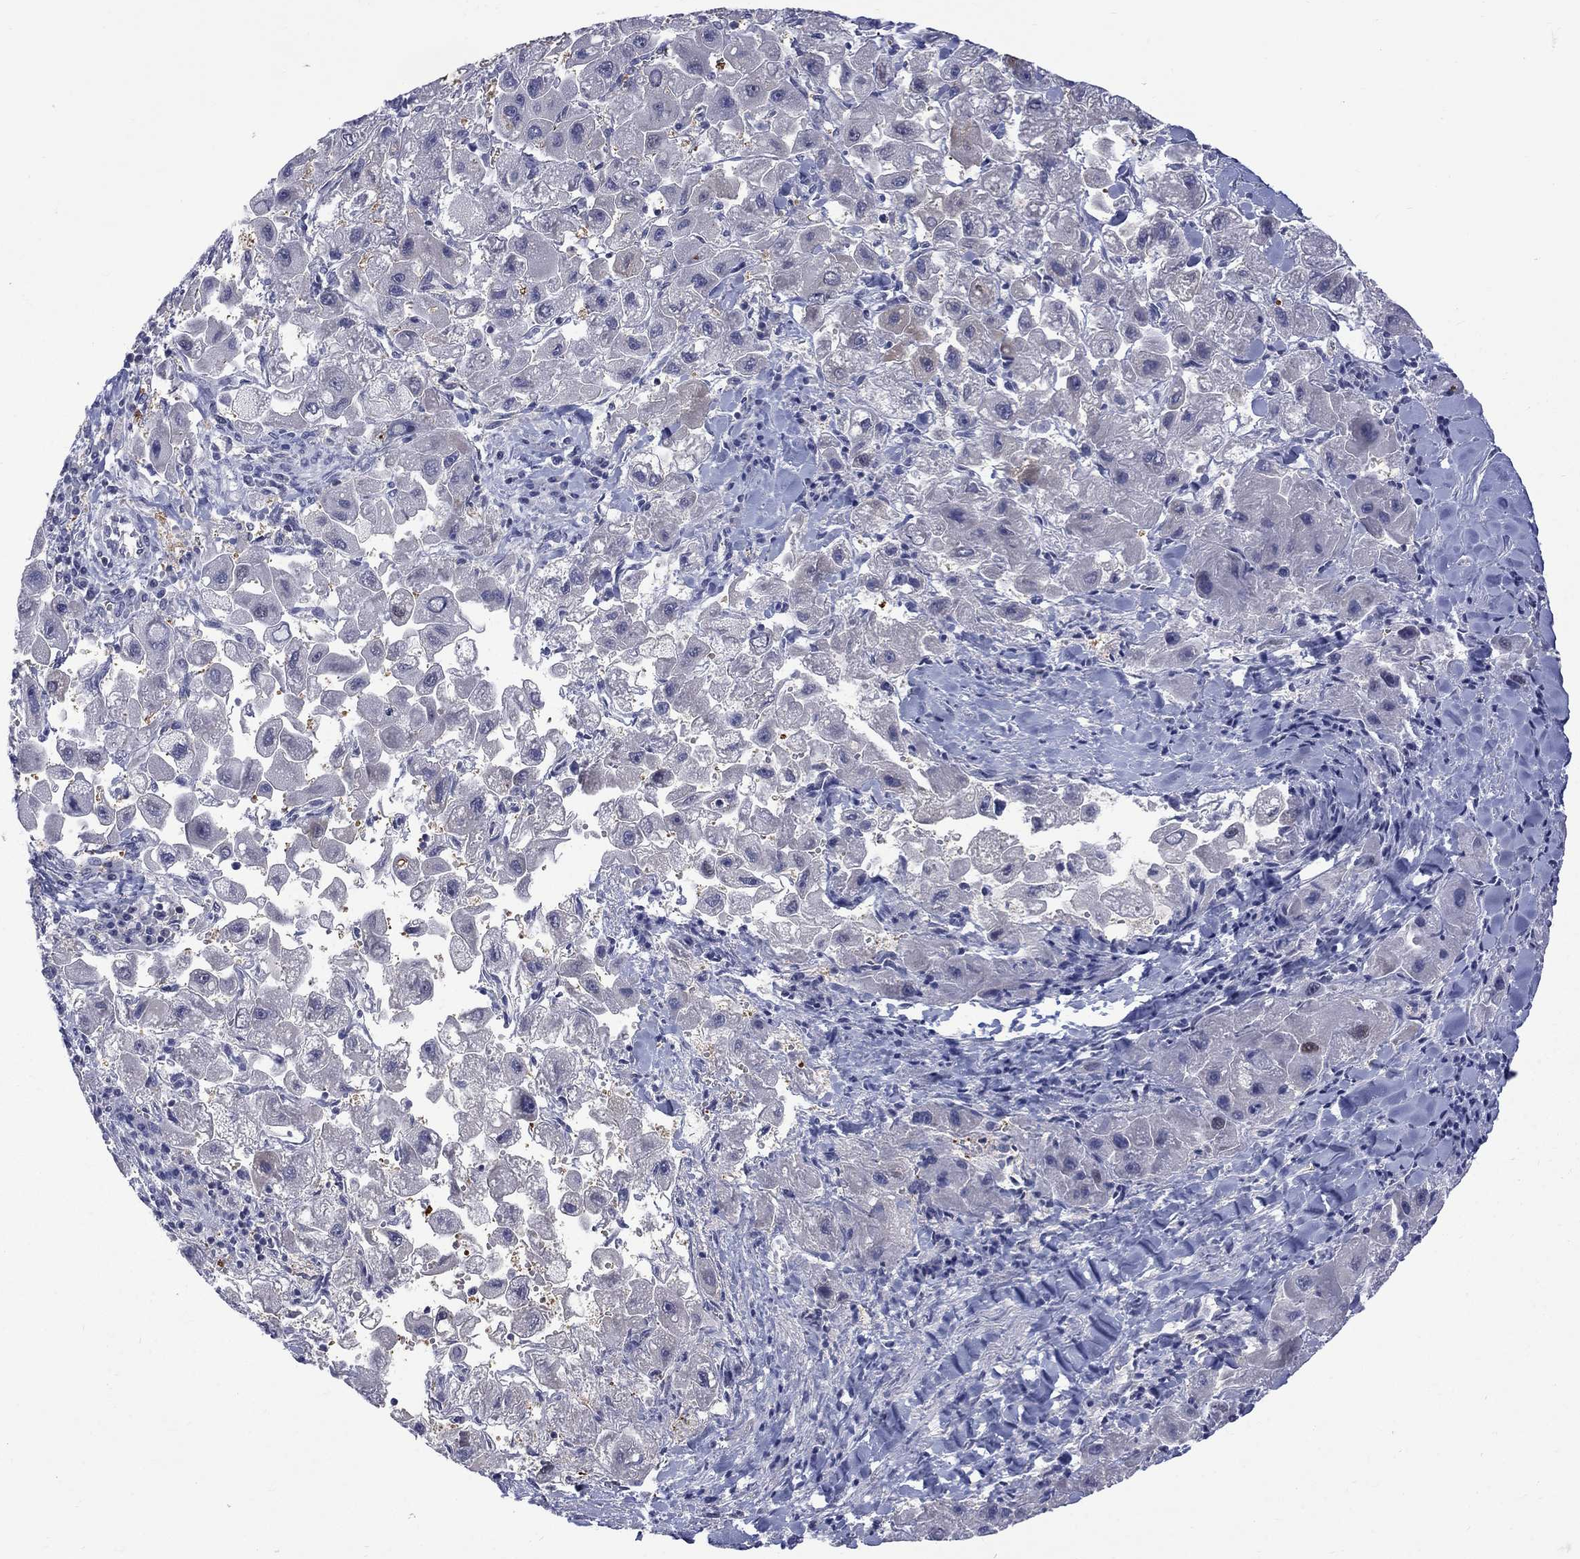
{"staining": {"intensity": "negative", "quantity": "none", "location": "none"}, "tissue": "liver cancer", "cell_type": "Tumor cells", "image_type": "cancer", "snomed": [{"axis": "morphology", "description": "Carcinoma, Hepatocellular, NOS"}, {"axis": "topography", "description": "Liver"}], "caption": "IHC of hepatocellular carcinoma (liver) shows no expression in tumor cells.", "gene": "HKDC1", "patient": {"sex": "male", "age": 24}}